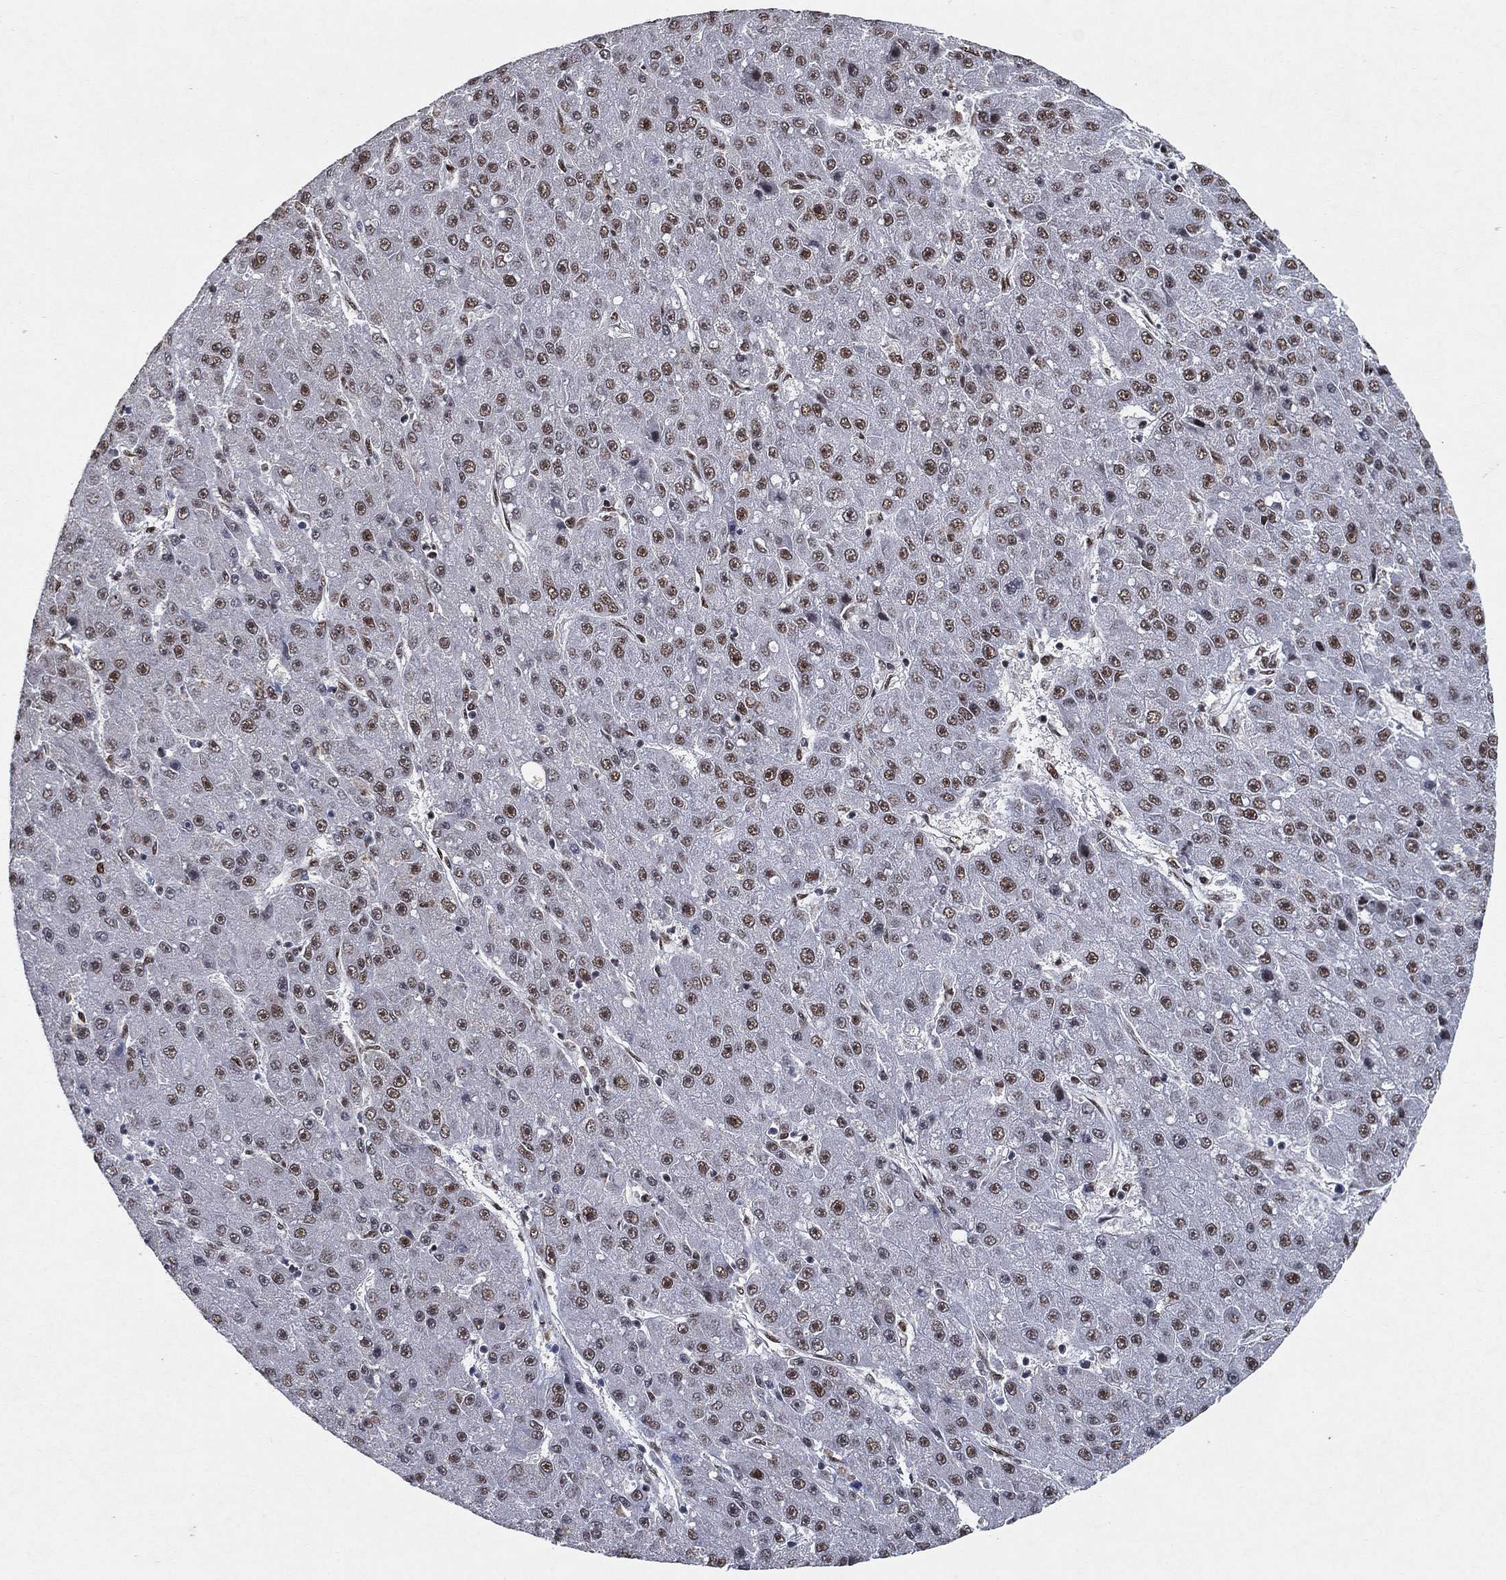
{"staining": {"intensity": "moderate", "quantity": ">75%", "location": "nuclear"}, "tissue": "liver cancer", "cell_type": "Tumor cells", "image_type": "cancer", "snomed": [{"axis": "morphology", "description": "Carcinoma, Hepatocellular, NOS"}, {"axis": "topography", "description": "Liver"}], "caption": "Human liver cancer stained for a protein (brown) demonstrates moderate nuclear positive staining in approximately >75% of tumor cells.", "gene": "DDX27", "patient": {"sex": "male", "age": 67}}